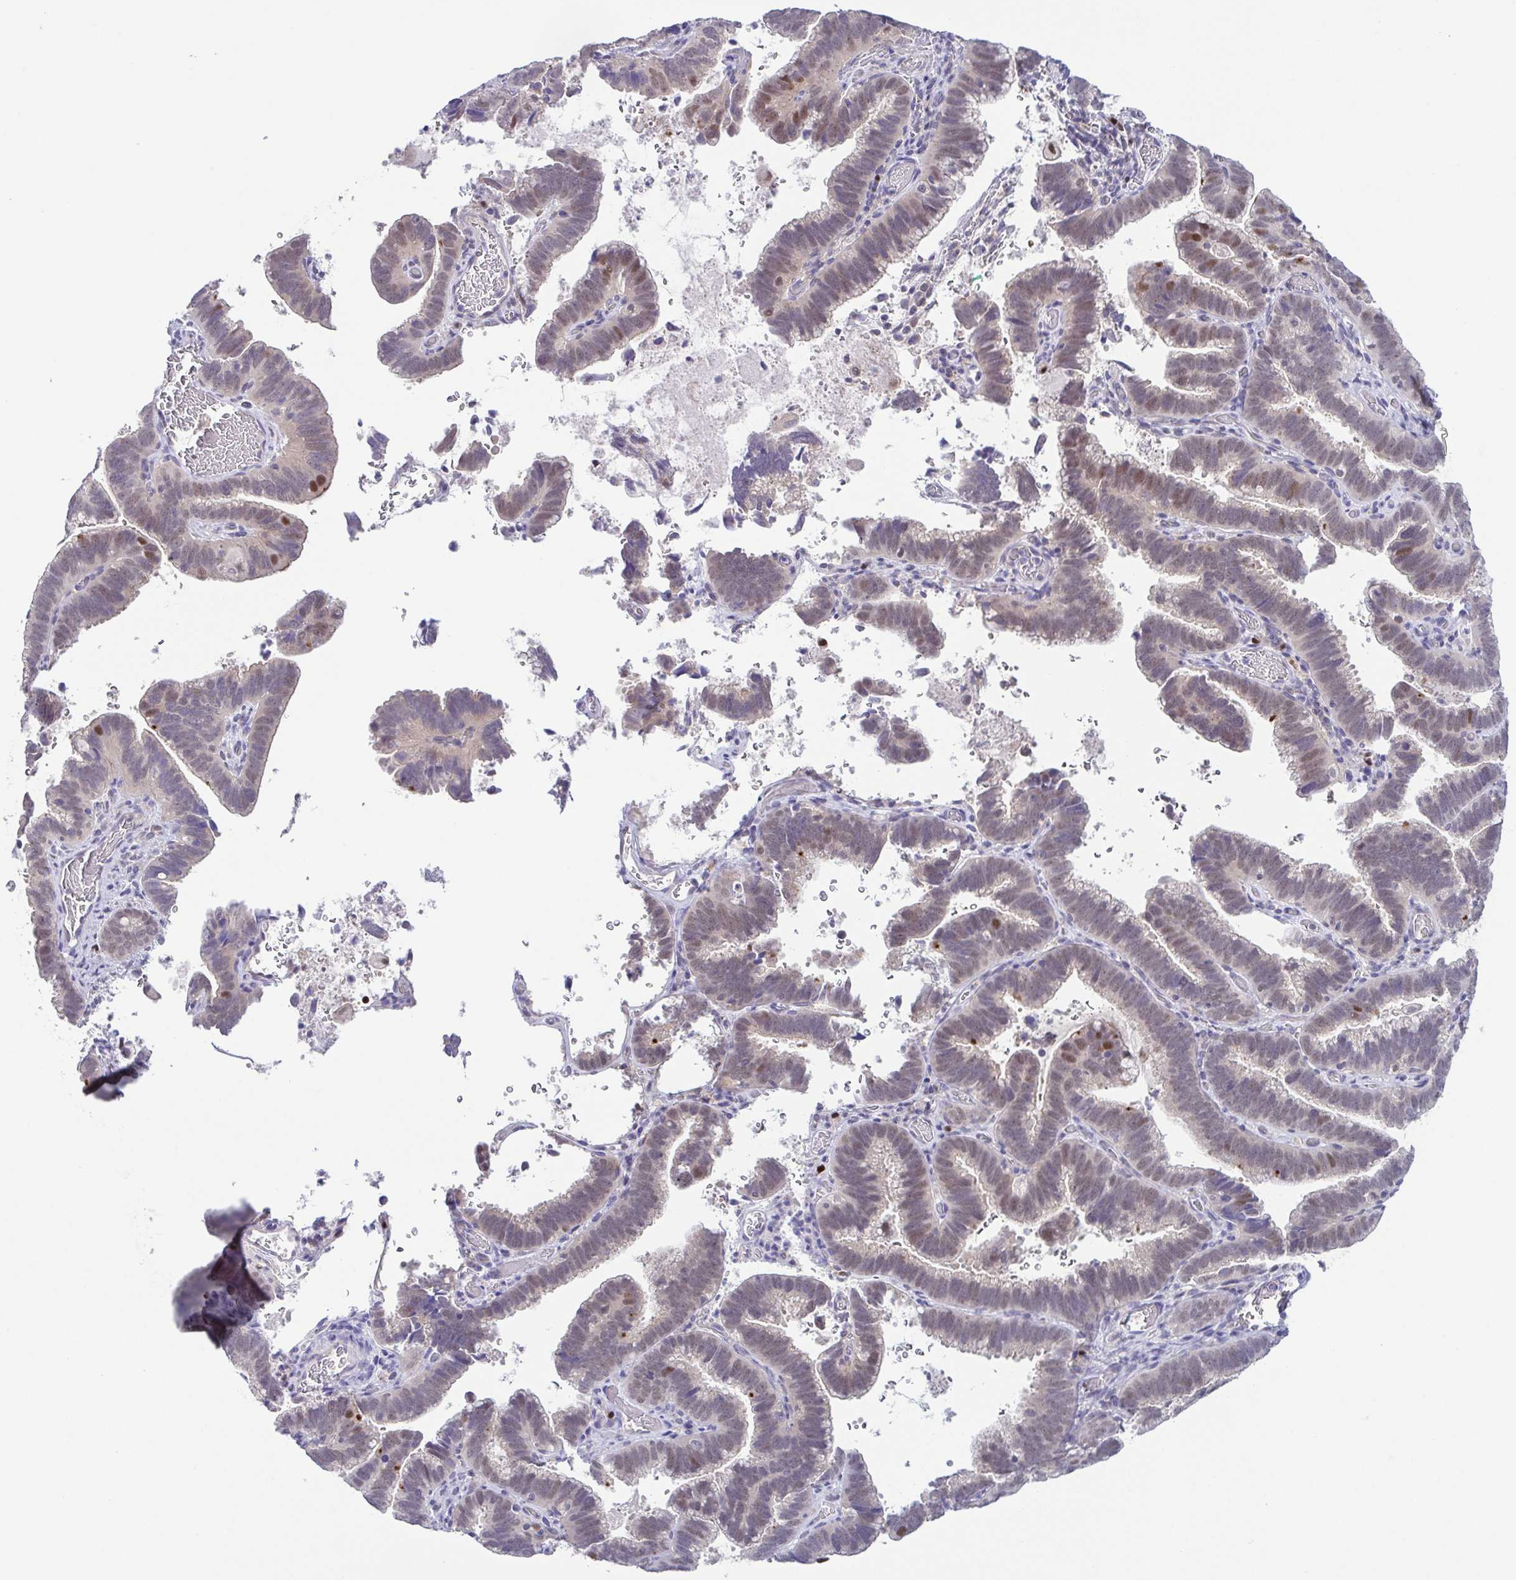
{"staining": {"intensity": "weak", "quantity": "<25%", "location": "nuclear"}, "tissue": "cervical cancer", "cell_type": "Tumor cells", "image_type": "cancer", "snomed": [{"axis": "morphology", "description": "Adenocarcinoma, NOS"}, {"axis": "topography", "description": "Cervix"}], "caption": "Tumor cells show no significant expression in adenocarcinoma (cervical).", "gene": "UBE2Q1", "patient": {"sex": "female", "age": 61}}